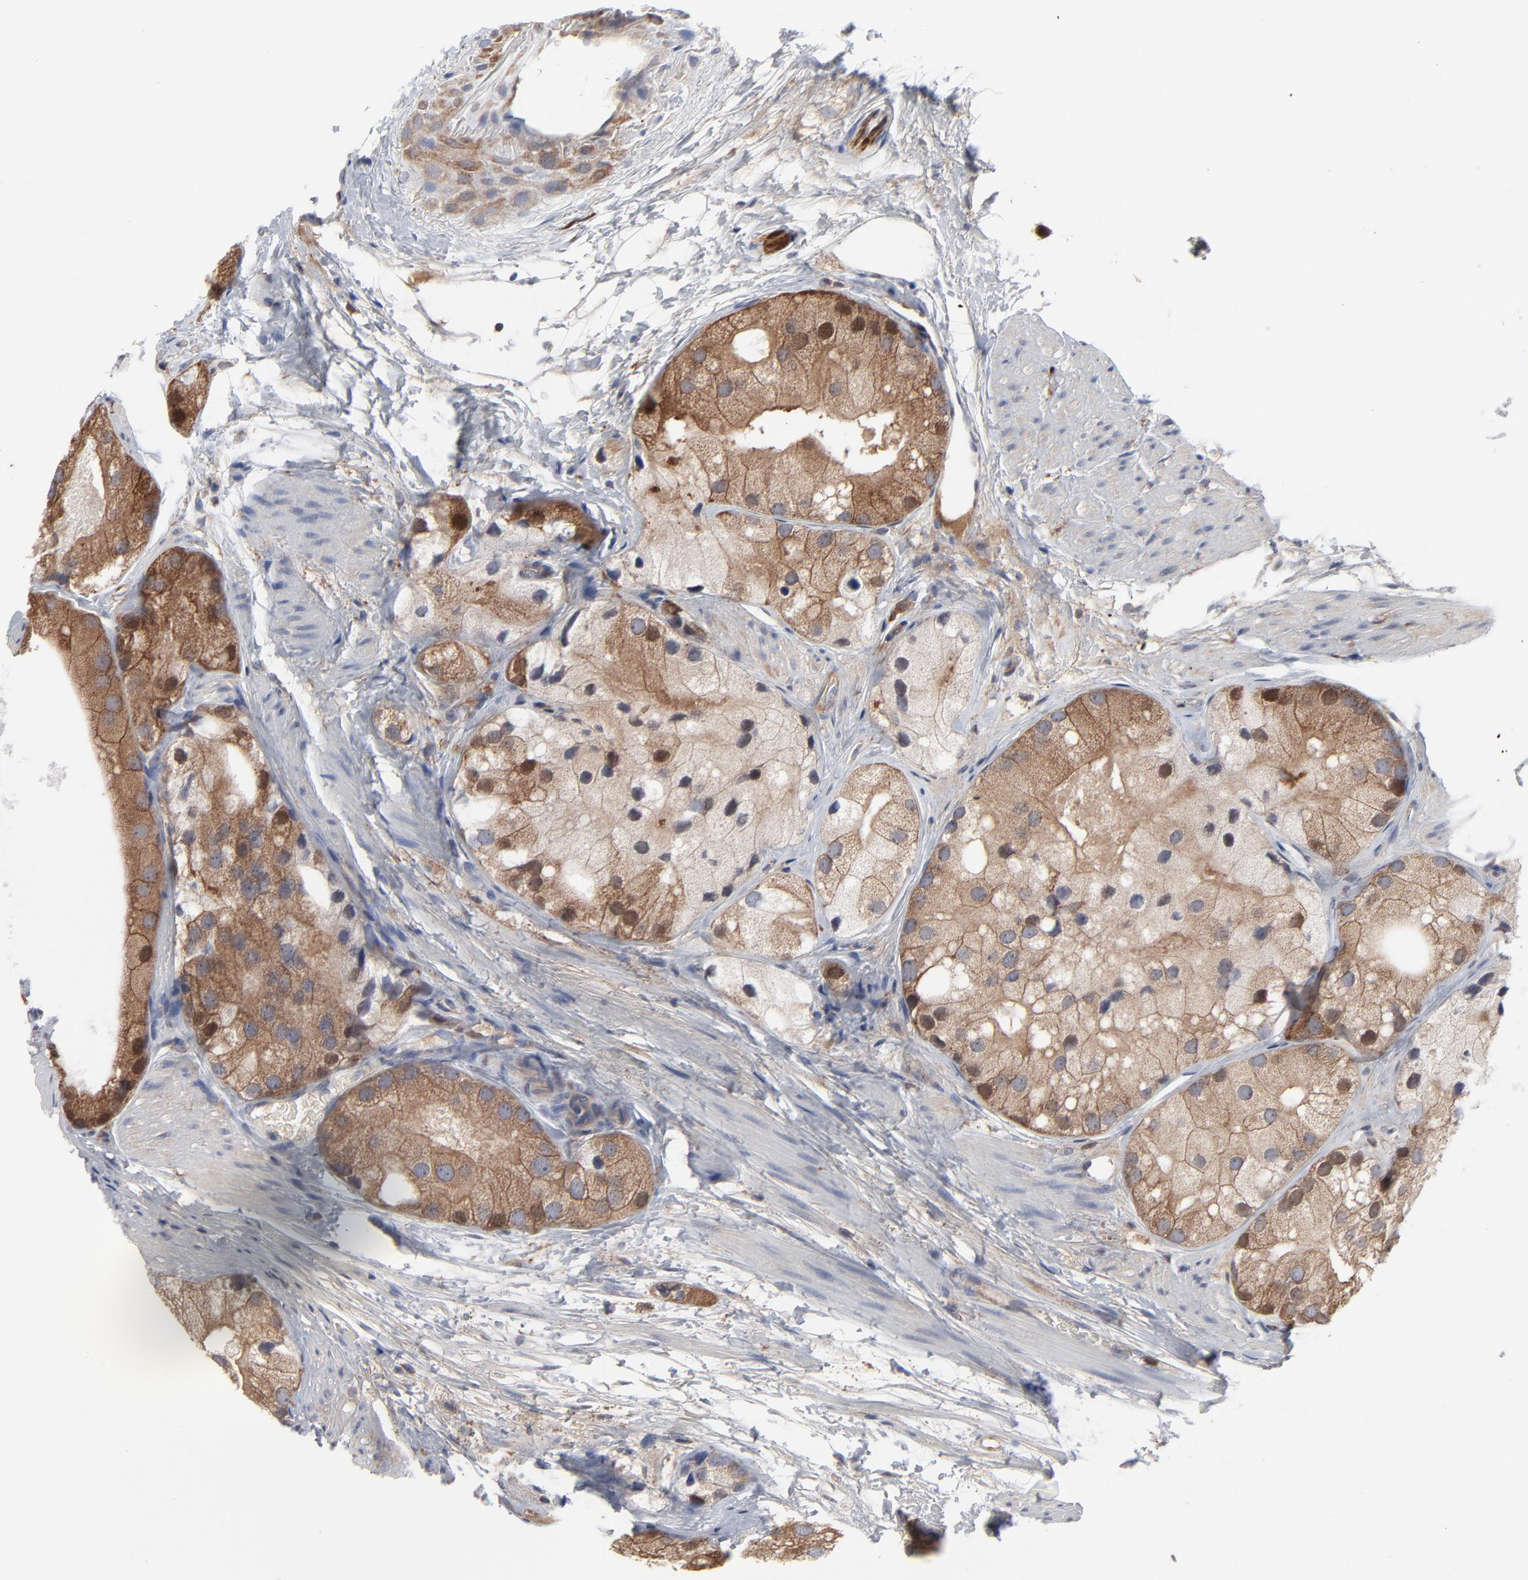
{"staining": {"intensity": "moderate", "quantity": ">75%", "location": "cytoplasmic/membranous"}, "tissue": "prostate cancer", "cell_type": "Tumor cells", "image_type": "cancer", "snomed": [{"axis": "morphology", "description": "Adenocarcinoma, Low grade"}, {"axis": "topography", "description": "Prostate"}], "caption": "Prostate adenocarcinoma (low-grade) stained with DAB IHC exhibits medium levels of moderate cytoplasmic/membranous staining in about >75% of tumor cells.", "gene": "MAP2K1", "patient": {"sex": "male", "age": 69}}